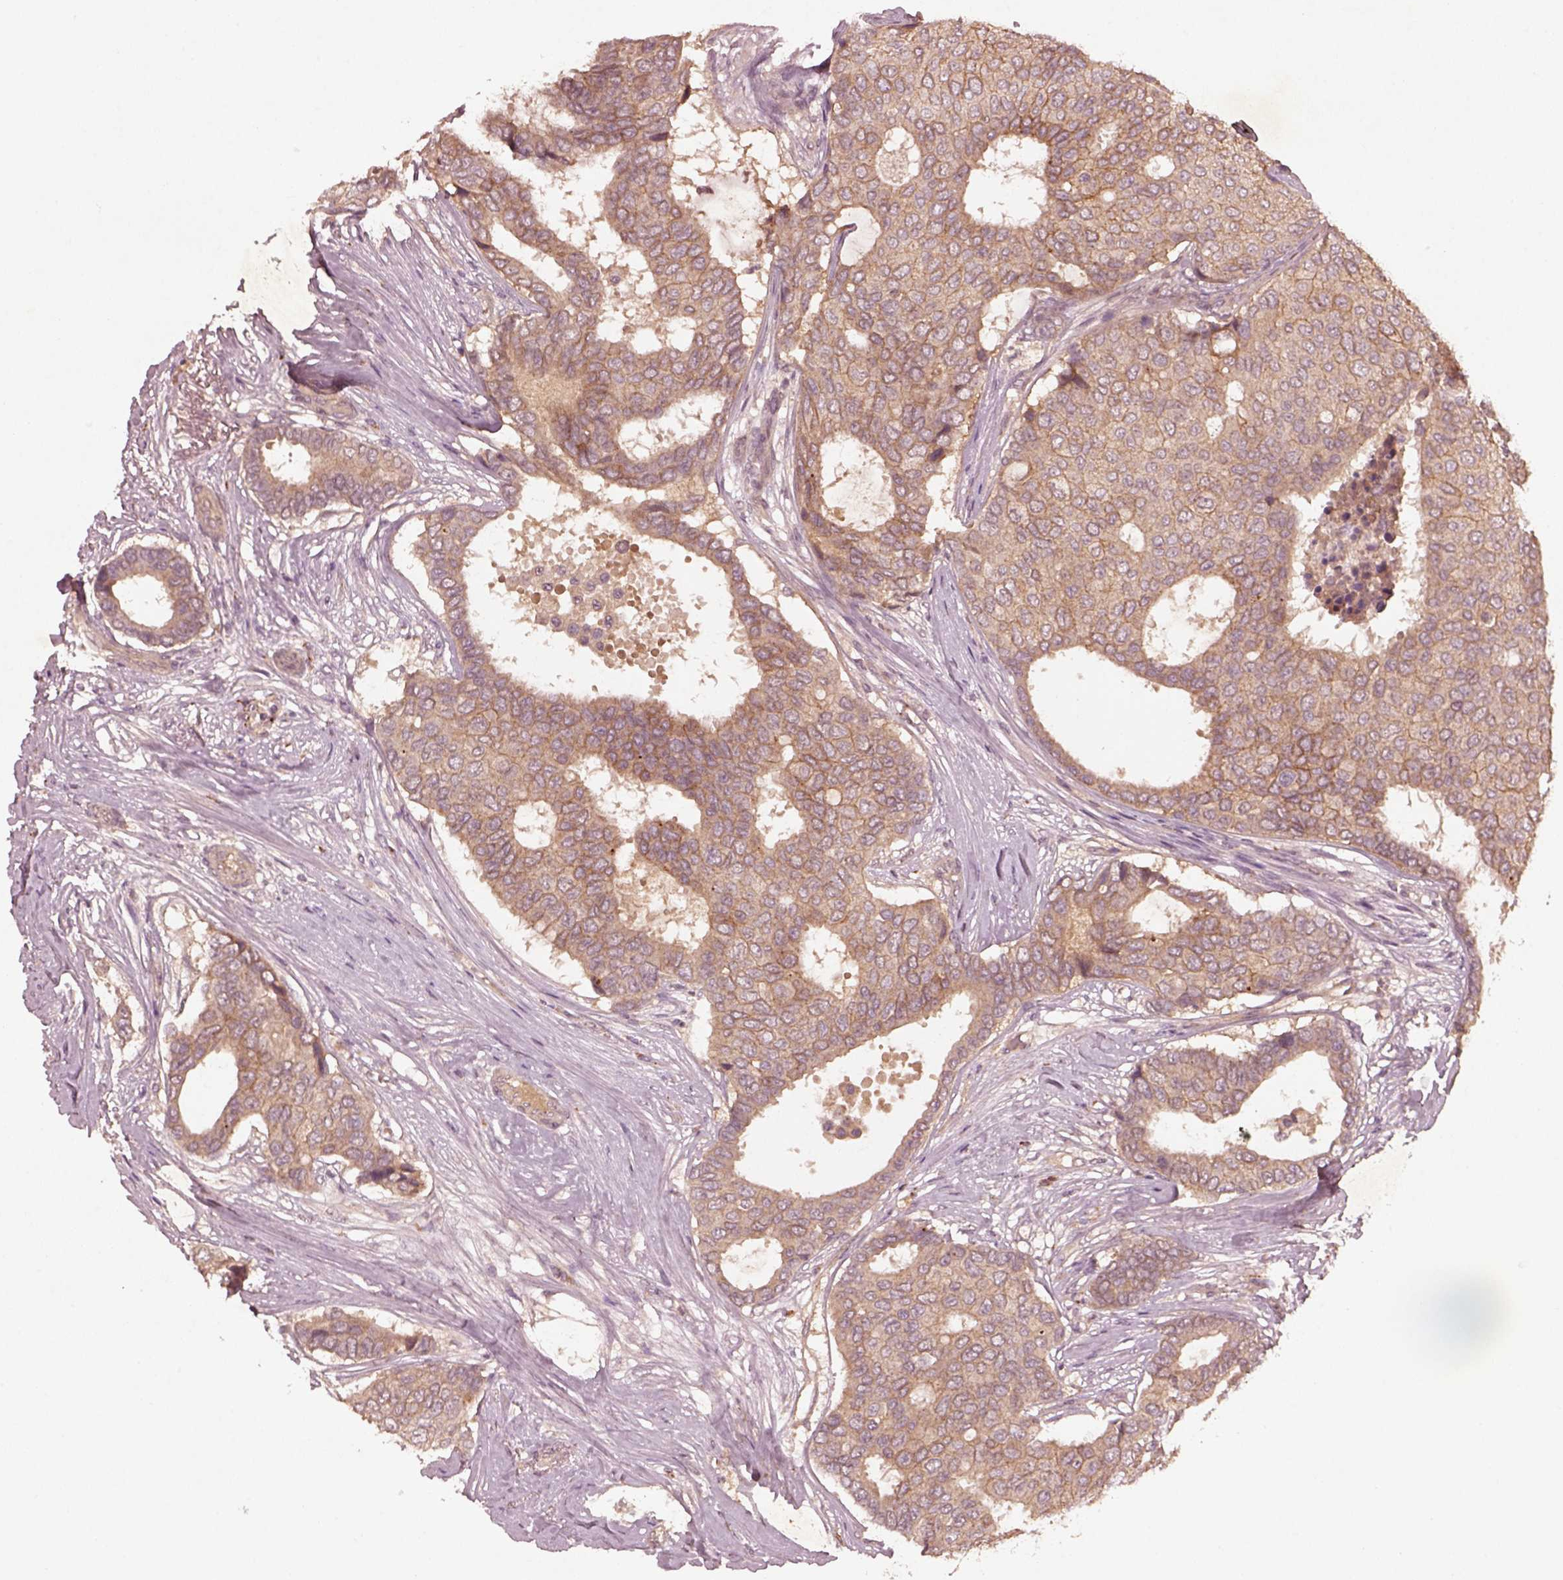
{"staining": {"intensity": "moderate", "quantity": ">75%", "location": "cytoplasmic/membranous"}, "tissue": "breast cancer", "cell_type": "Tumor cells", "image_type": "cancer", "snomed": [{"axis": "morphology", "description": "Duct carcinoma"}, {"axis": "topography", "description": "Breast"}], "caption": "Human intraductal carcinoma (breast) stained with a brown dye demonstrates moderate cytoplasmic/membranous positive positivity in about >75% of tumor cells.", "gene": "FAM234A", "patient": {"sex": "female", "age": 75}}